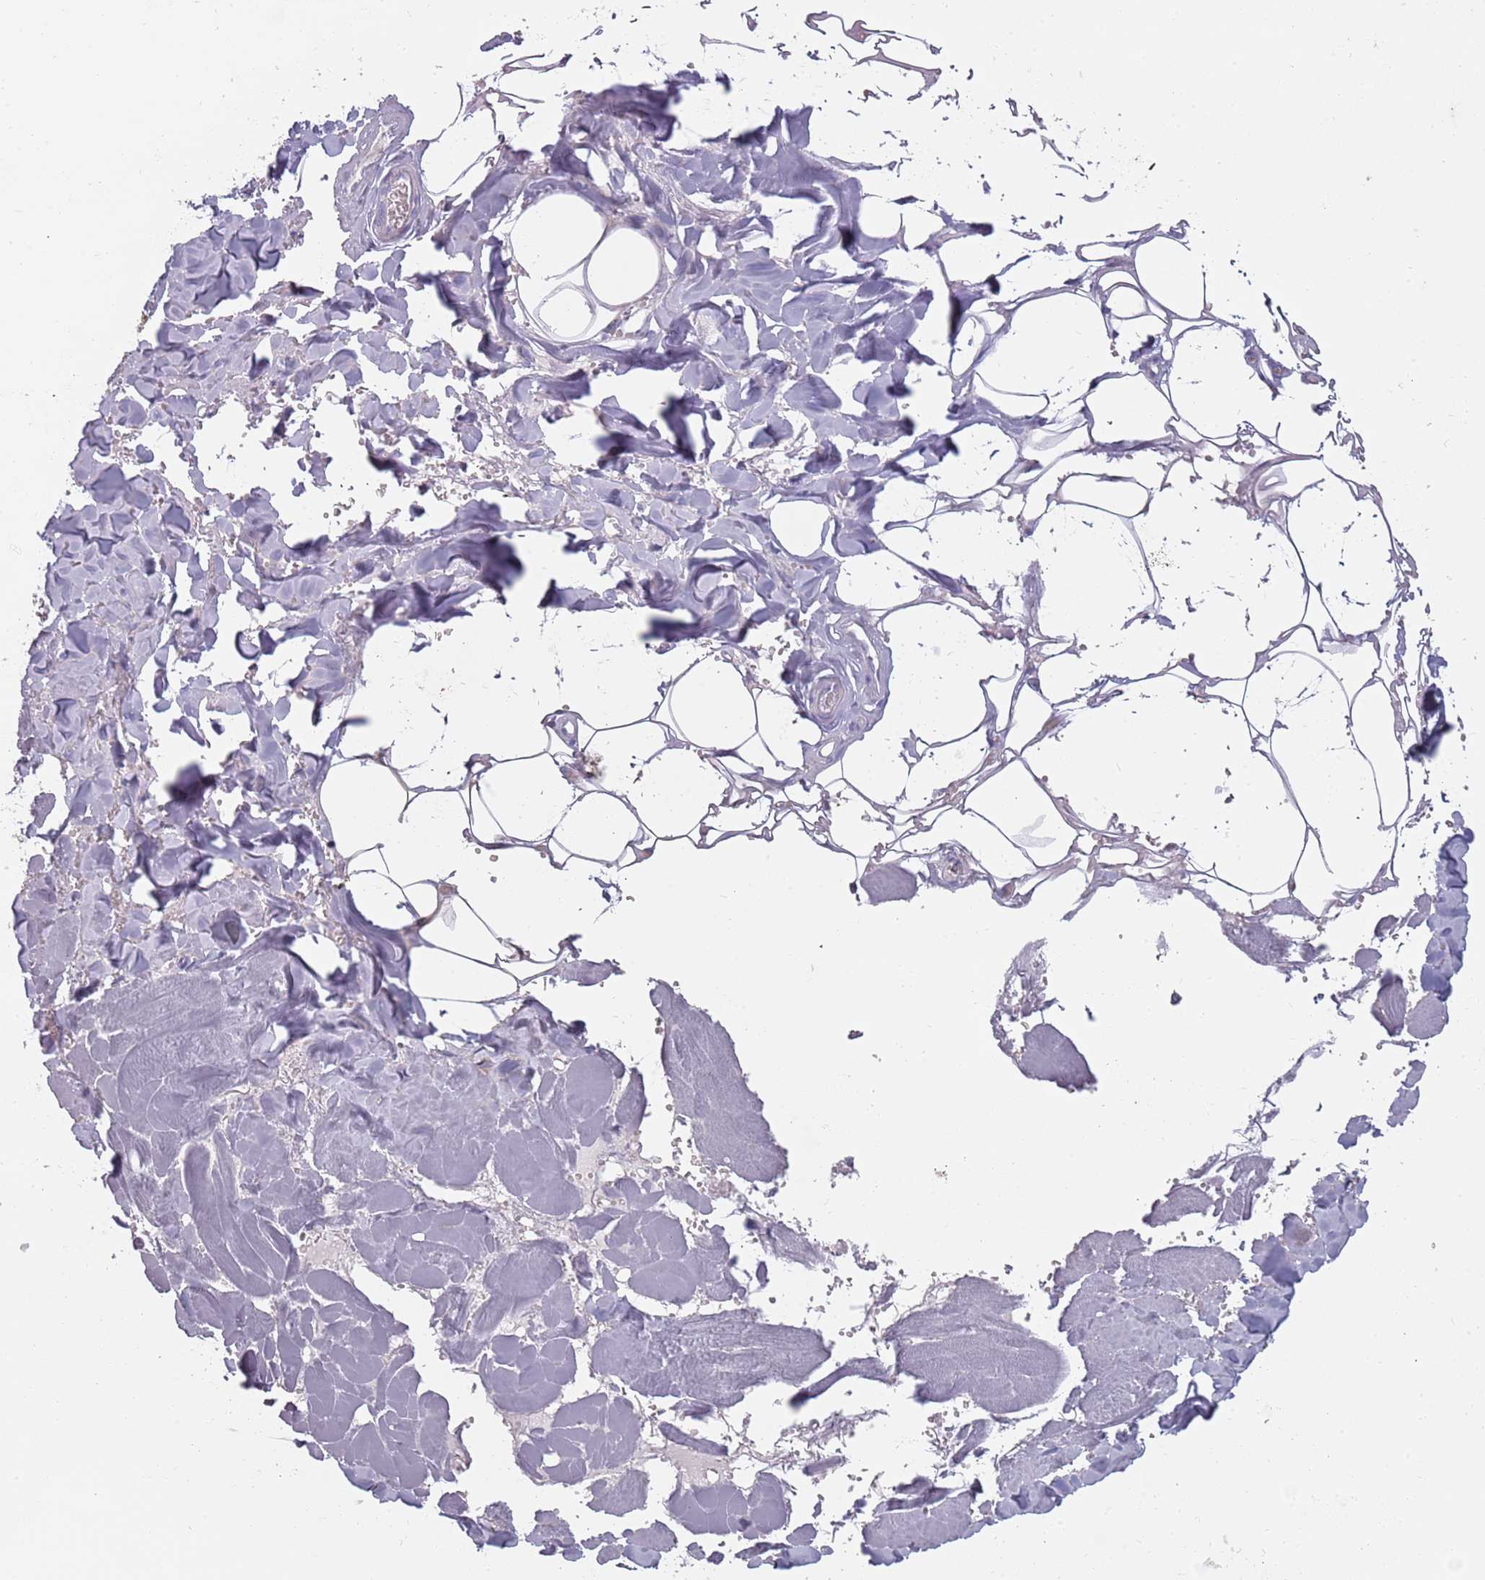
{"staining": {"intensity": "negative", "quantity": "none", "location": "none"}, "tissue": "adipose tissue", "cell_type": "Adipocytes", "image_type": "normal", "snomed": [{"axis": "morphology", "description": "Normal tissue, NOS"}, {"axis": "topography", "description": "Salivary gland"}, {"axis": "topography", "description": "Peripheral nerve tissue"}], "caption": "An immunohistochemistry photomicrograph of unremarkable adipose tissue is shown. There is no staining in adipocytes of adipose tissue. Nuclei are stained in blue.", "gene": "NWD2", "patient": {"sex": "male", "age": 38}}